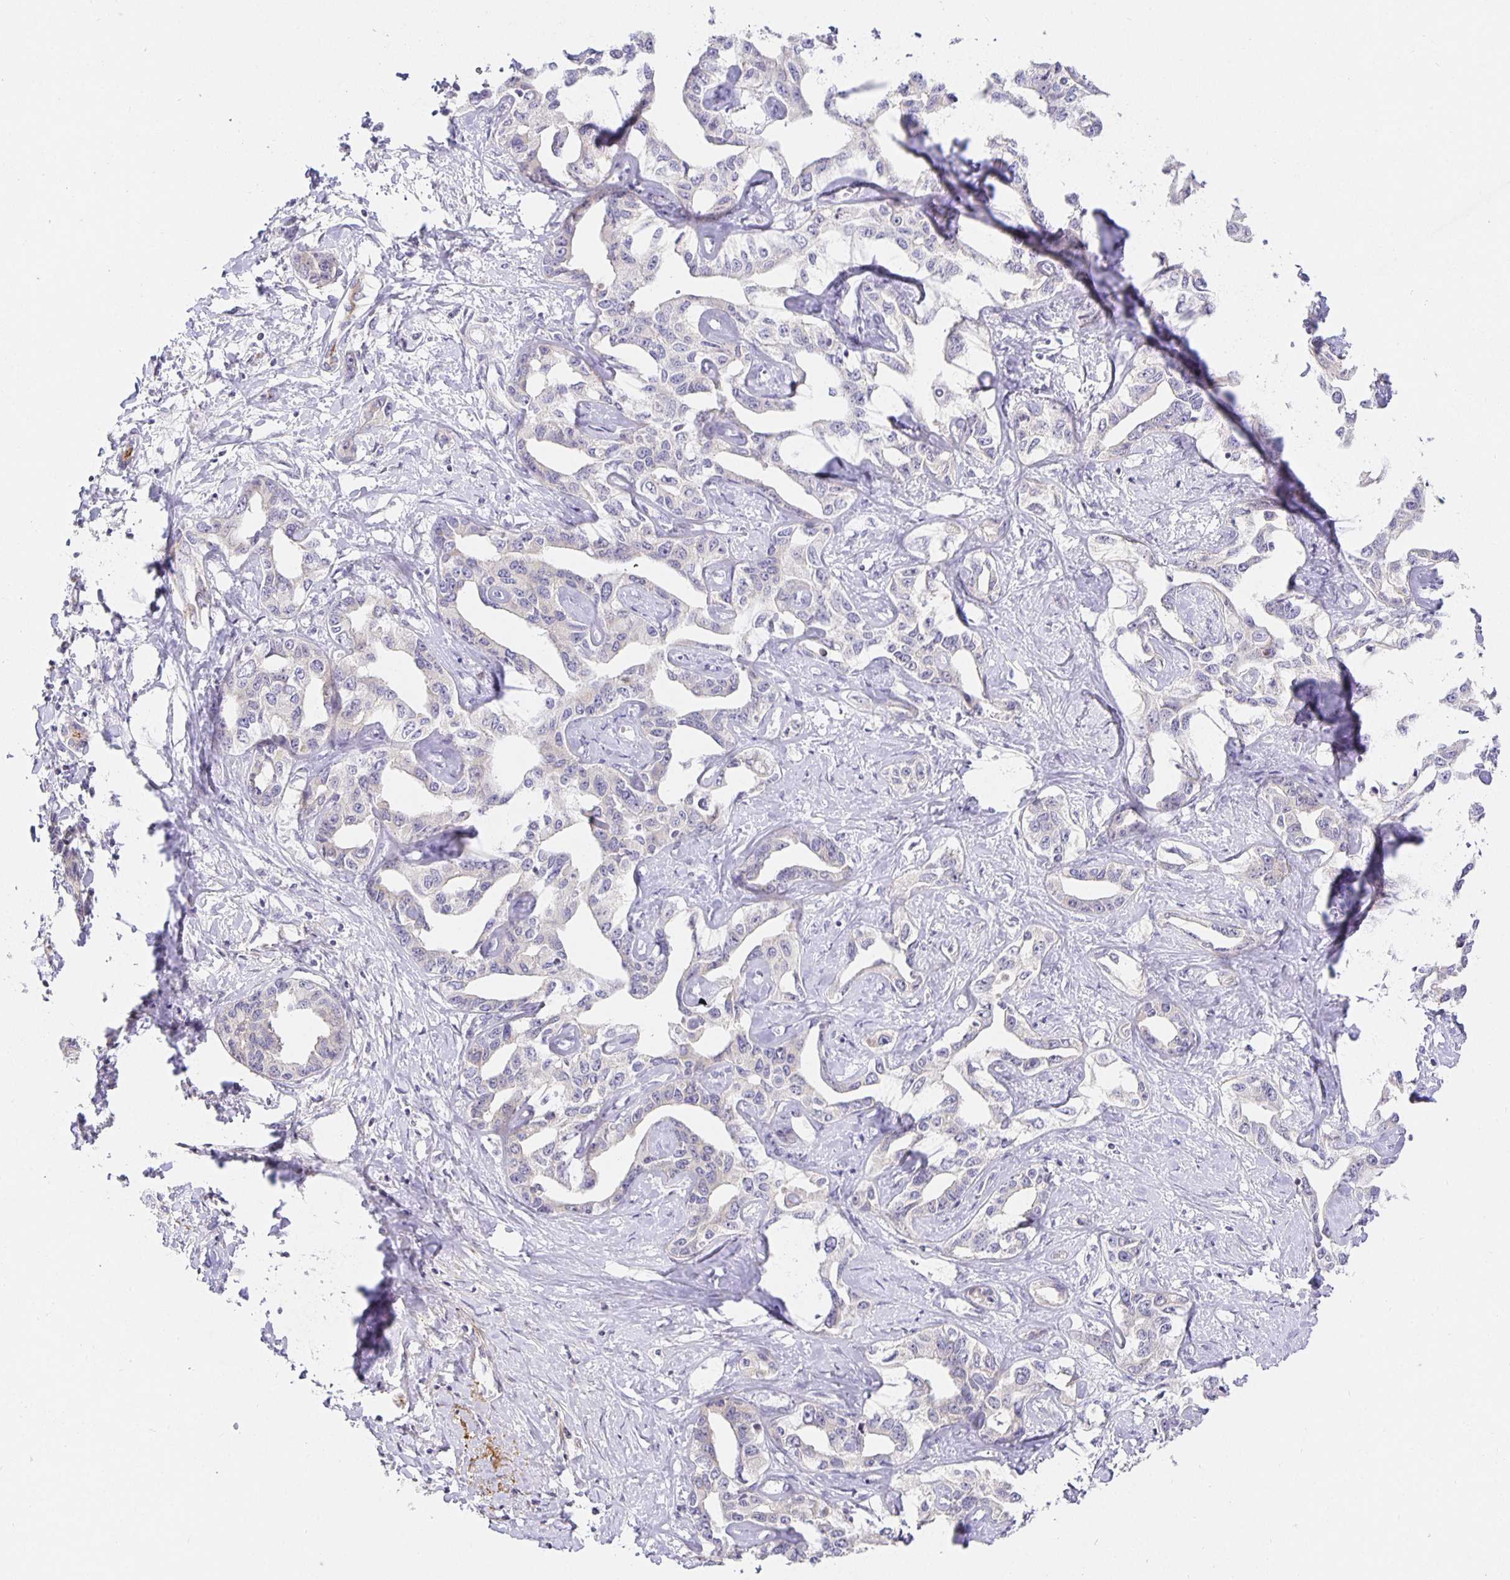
{"staining": {"intensity": "negative", "quantity": "none", "location": "none"}, "tissue": "liver cancer", "cell_type": "Tumor cells", "image_type": "cancer", "snomed": [{"axis": "morphology", "description": "Cholangiocarcinoma"}, {"axis": "topography", "description": "Liver"}], "caption": "This is an immunohistochemistry micrograph of liver cholangiocarcinoma. There is no positivity in tumor cells.", "gene": "TJP3", "patient": {"sex": "male", "age": 59}}